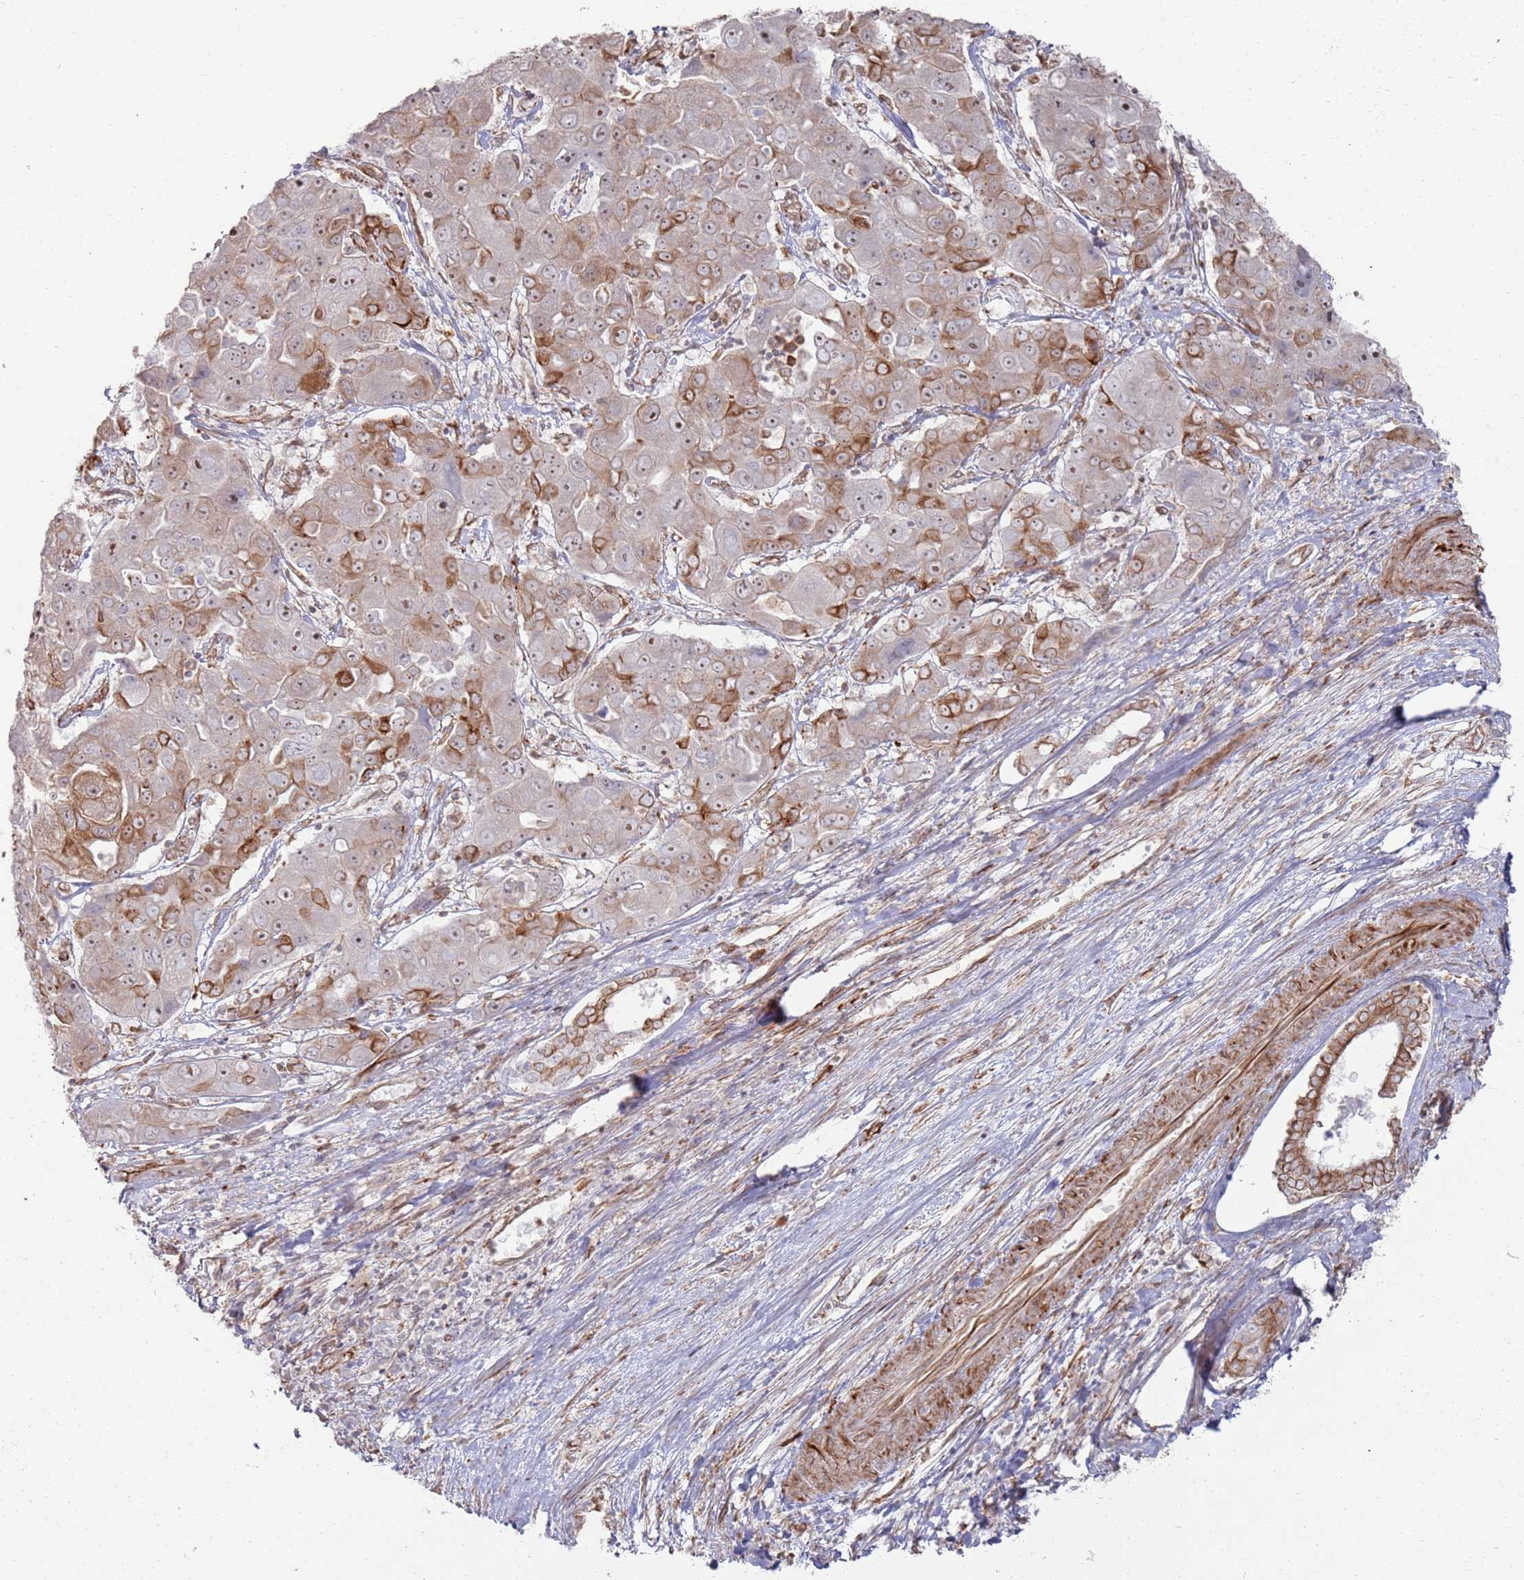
{"staining": {"intensity": "moderate", "quantity": "<25%", "location": "cytoplasmic/membranous,nuclear"}, "tissue": "liver cancer", "cell_type": "Tumor cells", "image_type": "cancer", "snomed": [{"axis": "morphology", "description": "Cholangiocarcinoma"}, {"axis": "topography", "description": "Liver"}], "caption": "This is a micrograph of IHC staining of cholangiocarcinoma (liver), which shows moderate expression in the cytoplasmic/membranous and nuclear of tumor cells.", "gene": "PHF21A", "patient": {"sex": "male", "age": 67}}